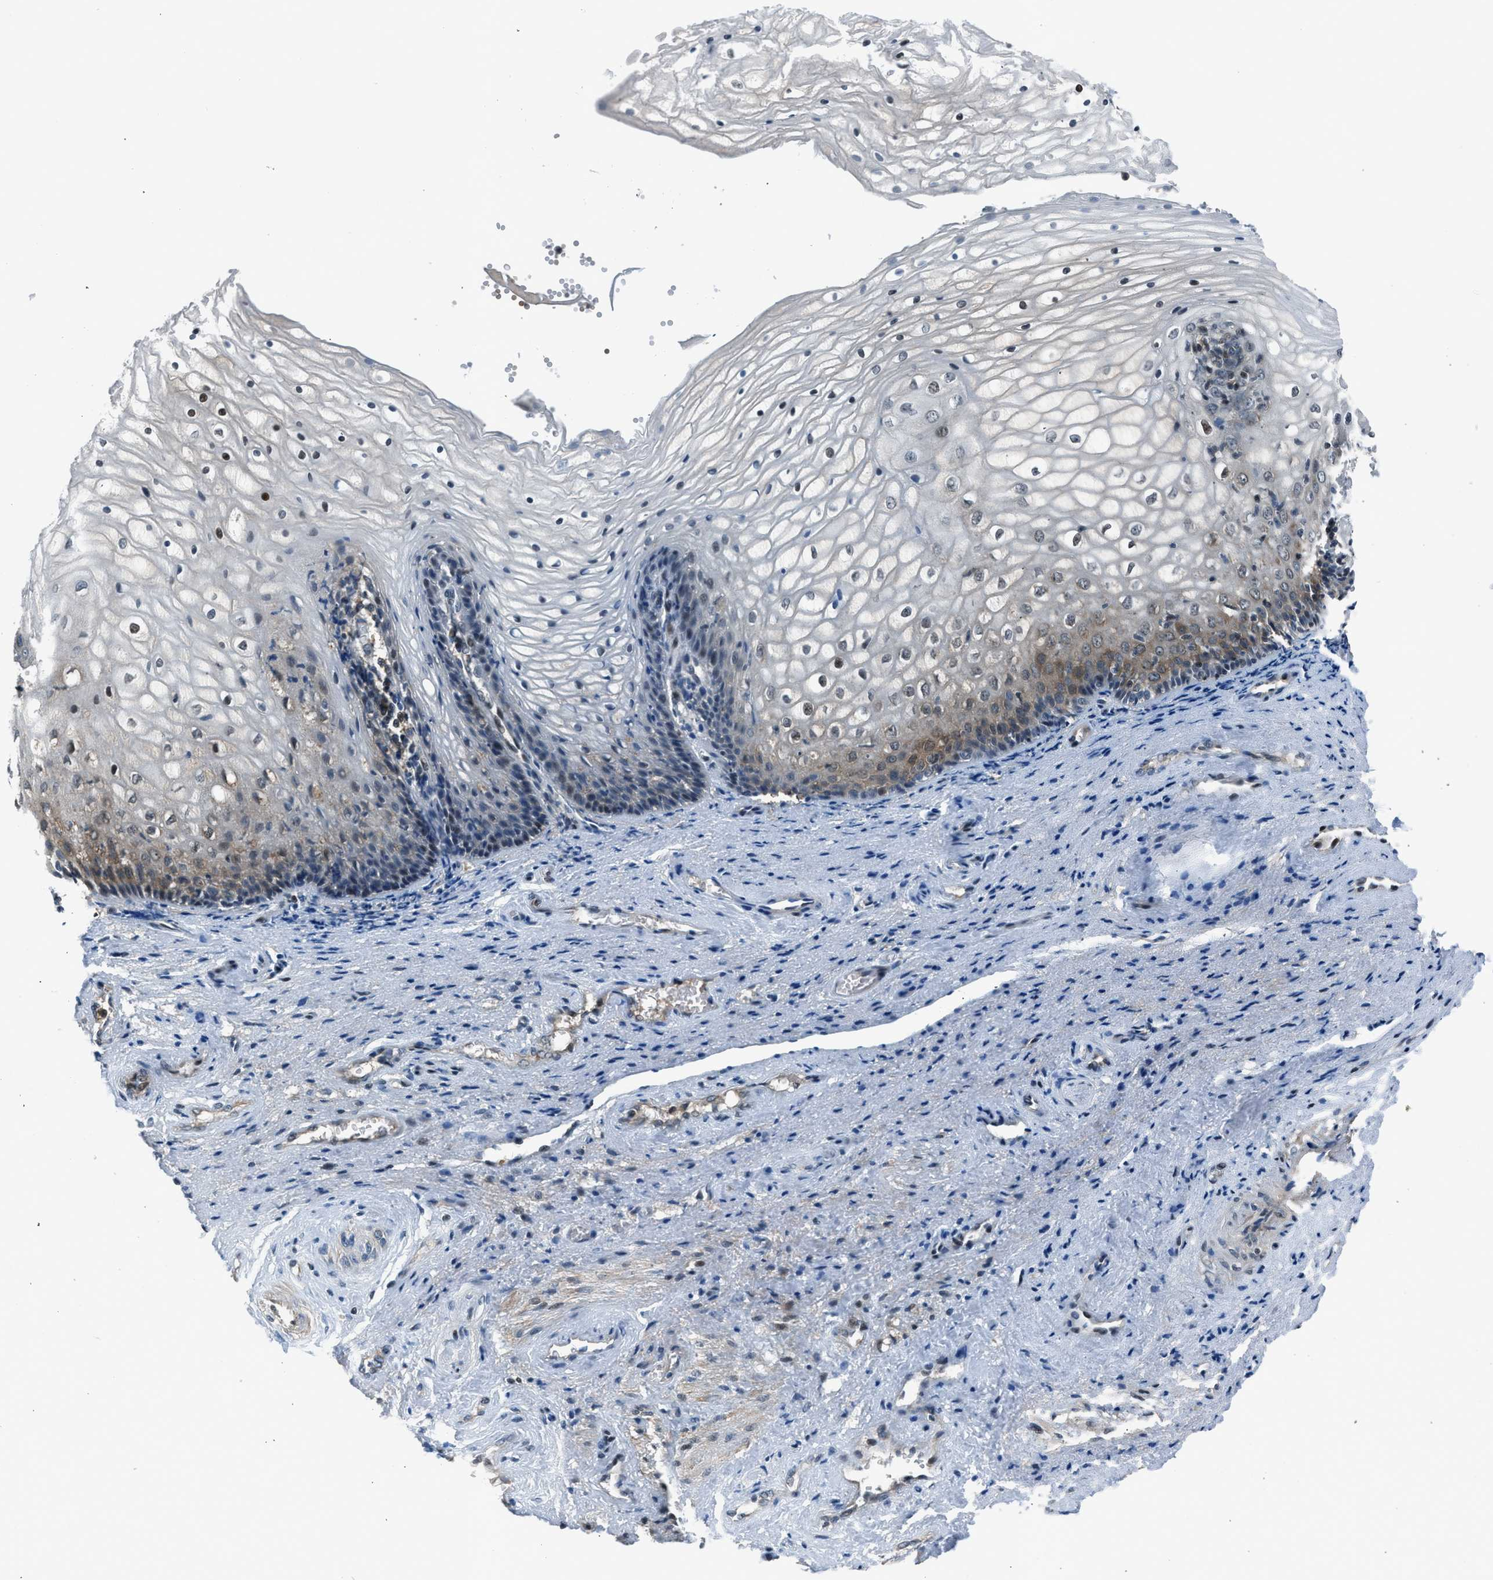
{"staining": {"intensity": "weak", "quantity": "25%-75%", "location": "cytoplasmic/membranous,nuclear"}, "tissue": "vagina", "cell_type": "Squamous epithelial cells", "image_type": "normal", "snomed": [{"axis": "morphology", "description": "Normal tissue, NOS"}, {"axis": "topography", "description": "Vagina"}], "caption": "IHC (DAB) staining of normal vagina exhibits weak cytoplasmic/membranous,nuclear protein staining in approximately 25%-75% of squamous epithelial cells.", "gene": "LMLN", "patient": {"sex": "female", "age": 34}}